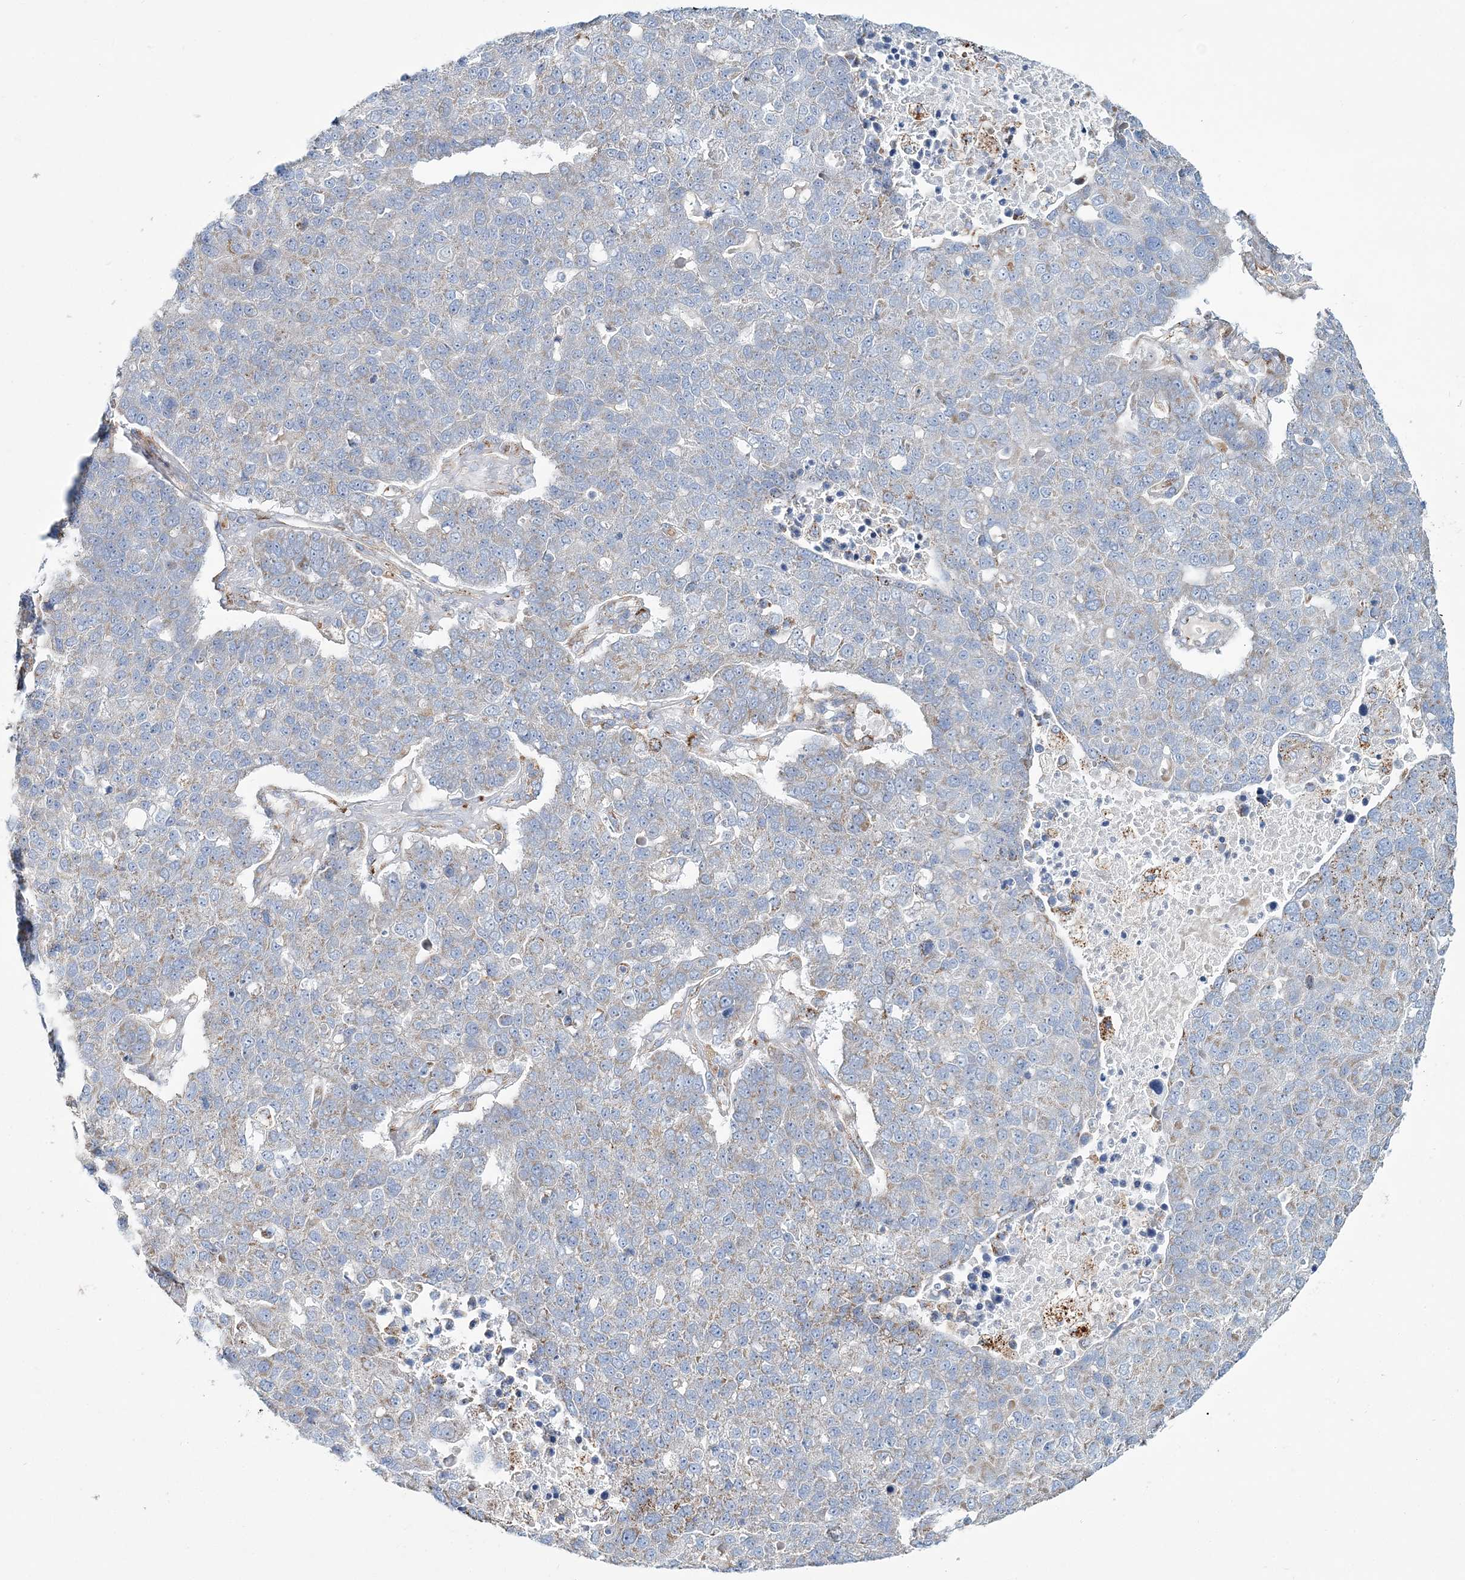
{"staining": {"intensity": "moderate", "quantity": "<25%", "location": "cytoplasmic/membranous"}, "tissue": "pancreatic cancer", "cell_type": "Tumor cells", "image_type": "cancer", "snomed": [{"axis": "morphology", "description": "Adenocarcinoma, NOS"}, {"axis": "topography", "description": "Pancreas"}], "caption": "A brown stain shows moderate cytoplasmic/membranous staining of a protein in pancreatic adenocarcinoma tumor cells.", "gene": "ARHGAP6", "patient": {"sex": "female", "age": 61}}